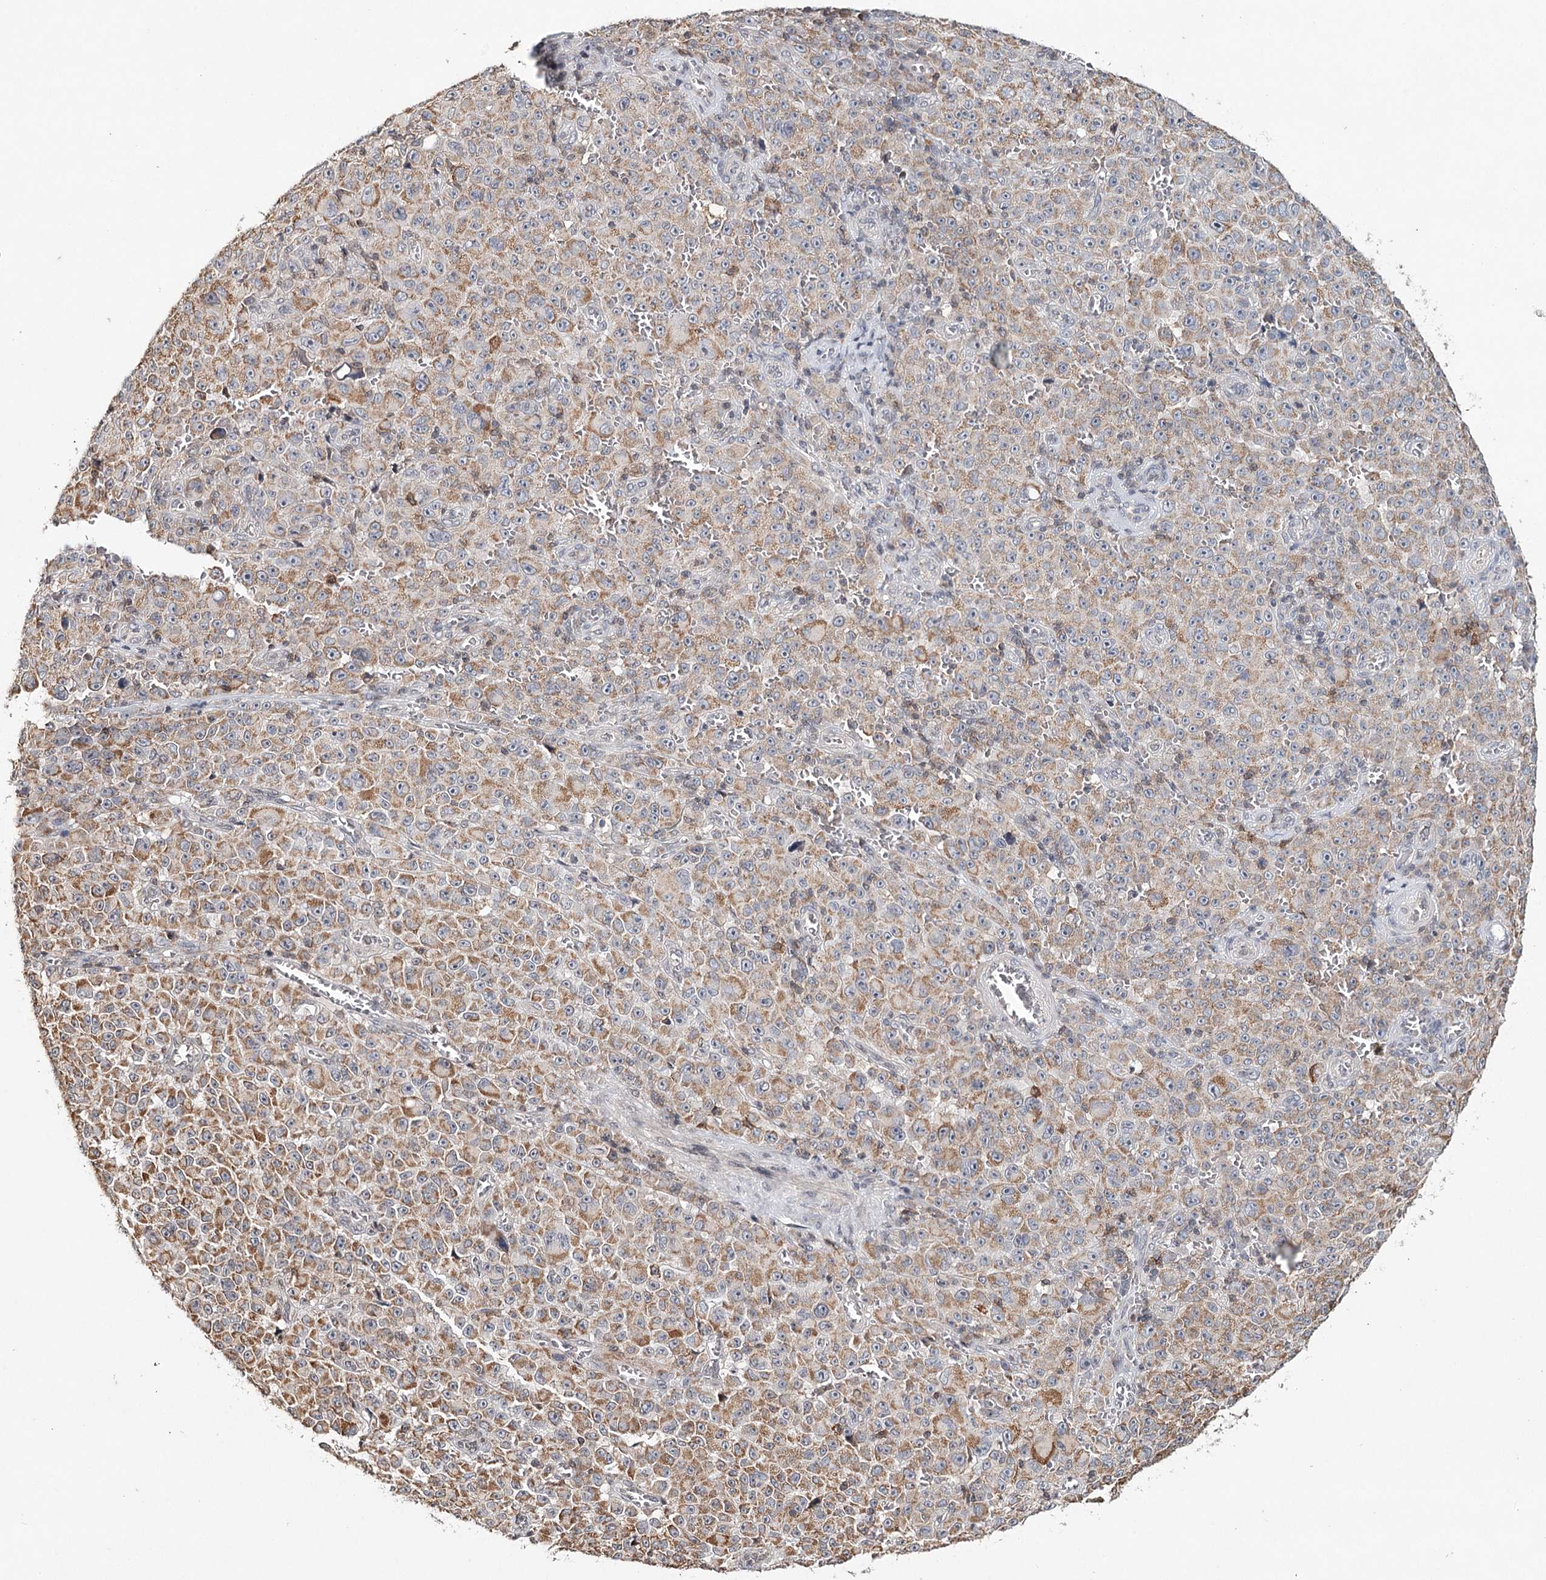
{"staining": {"intensity": "moderate", "quantity": ">75%", "location": "cytoplasmic/membranous"}, "tissue": "melanoma", "cell_type": "Tumor cells", "image_type": "cancer", "snomed": [{"axis": "morphology", "description": "Malignant melanoma, NOS"}, {"axis": "topography", "description": "Skin"}], "caption": "A high-resolution micrograph shows IHC staining of melanoma, which exhibits moderate cytoplasmic/membranous expression in about >75% of tumor cells. The protein is shown in brown color, while the nuclei are stained blue.", "gene": "ICOS", "patient": {"sex": "female", "age": 82}}